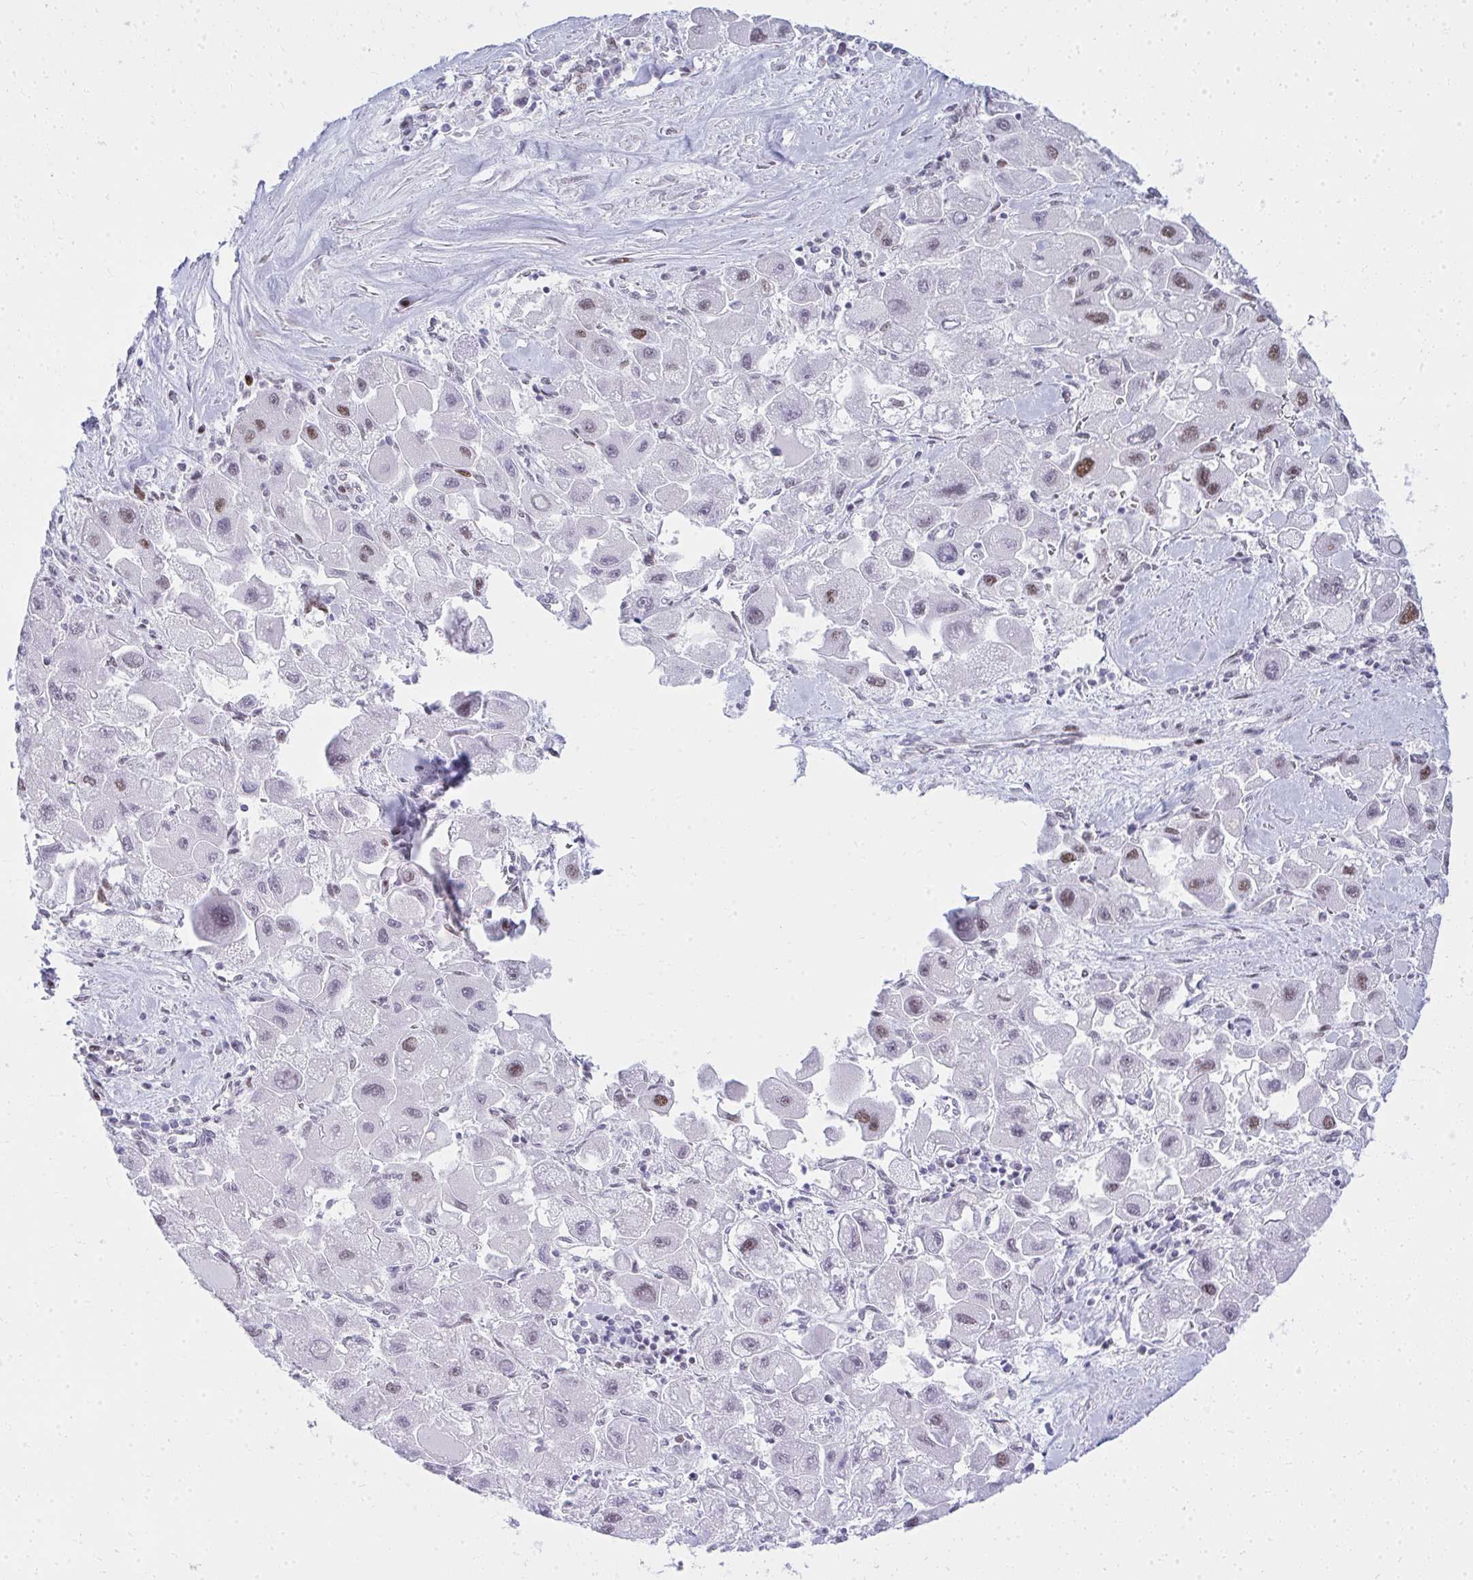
{"staining": {"intensity": "moderate", "quantity": "<25%", "location": "nuclear"}, "tissue": "liver cancer", "cell_type": "Tumor cells", "image_type": "cancer", "snomed": [{"axis": "morphology", "description": "Carcinoma, Hepatocellular, NOS"}, {"axis": "topography", "description": "Liver"}], "caption": "IHC photomicrograph of neoplastic tissue: human liver cancer stained using IHC displays low levels of moderate protein expression localized specifically in the nuclear of tumor cells, appearing as a nuclear brown color.", "gene": "GLDN", "patient": {"sex": "male", "age": 24}}